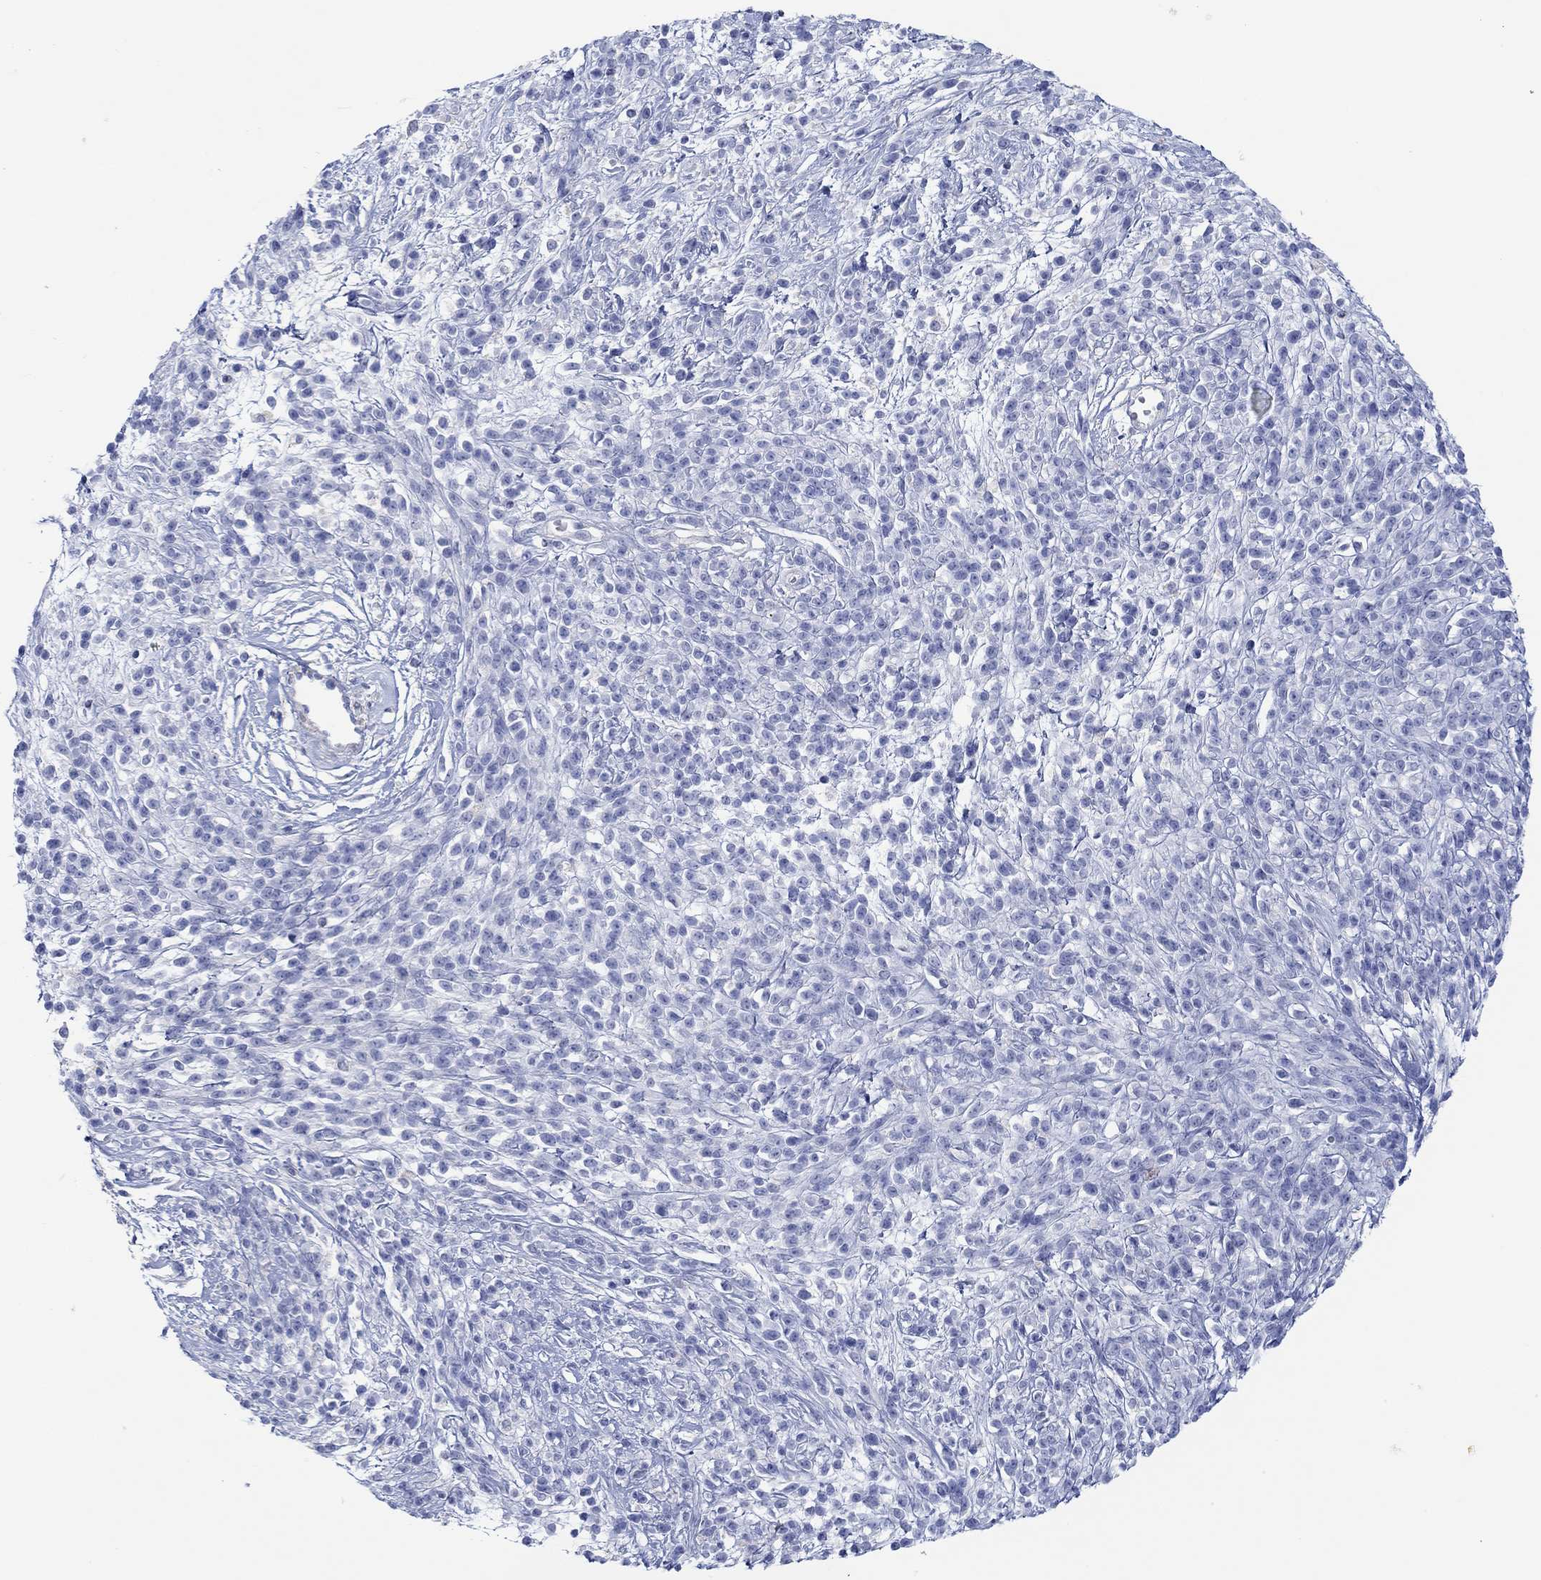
{"staining": {"intensity": "negative", "quantity": "none", "location": "none"}, "tissue": "melanoma", "cell_type": "Tumor cells", "image_type": "cancer", "snomed": [{"axis": "morphology", "description": "Malignant melanoma, NOS"}, {"axis": "topography", "description": "Skin"}, {"axis": "topography", "description": "Skin of trunk"}], "caption": "Immunohistochemistry (IHC) of melanoma demonstrates no expression in tumor cells.", "gene": "PPIL6", "patient": {"sex": "male", "age": 74}}